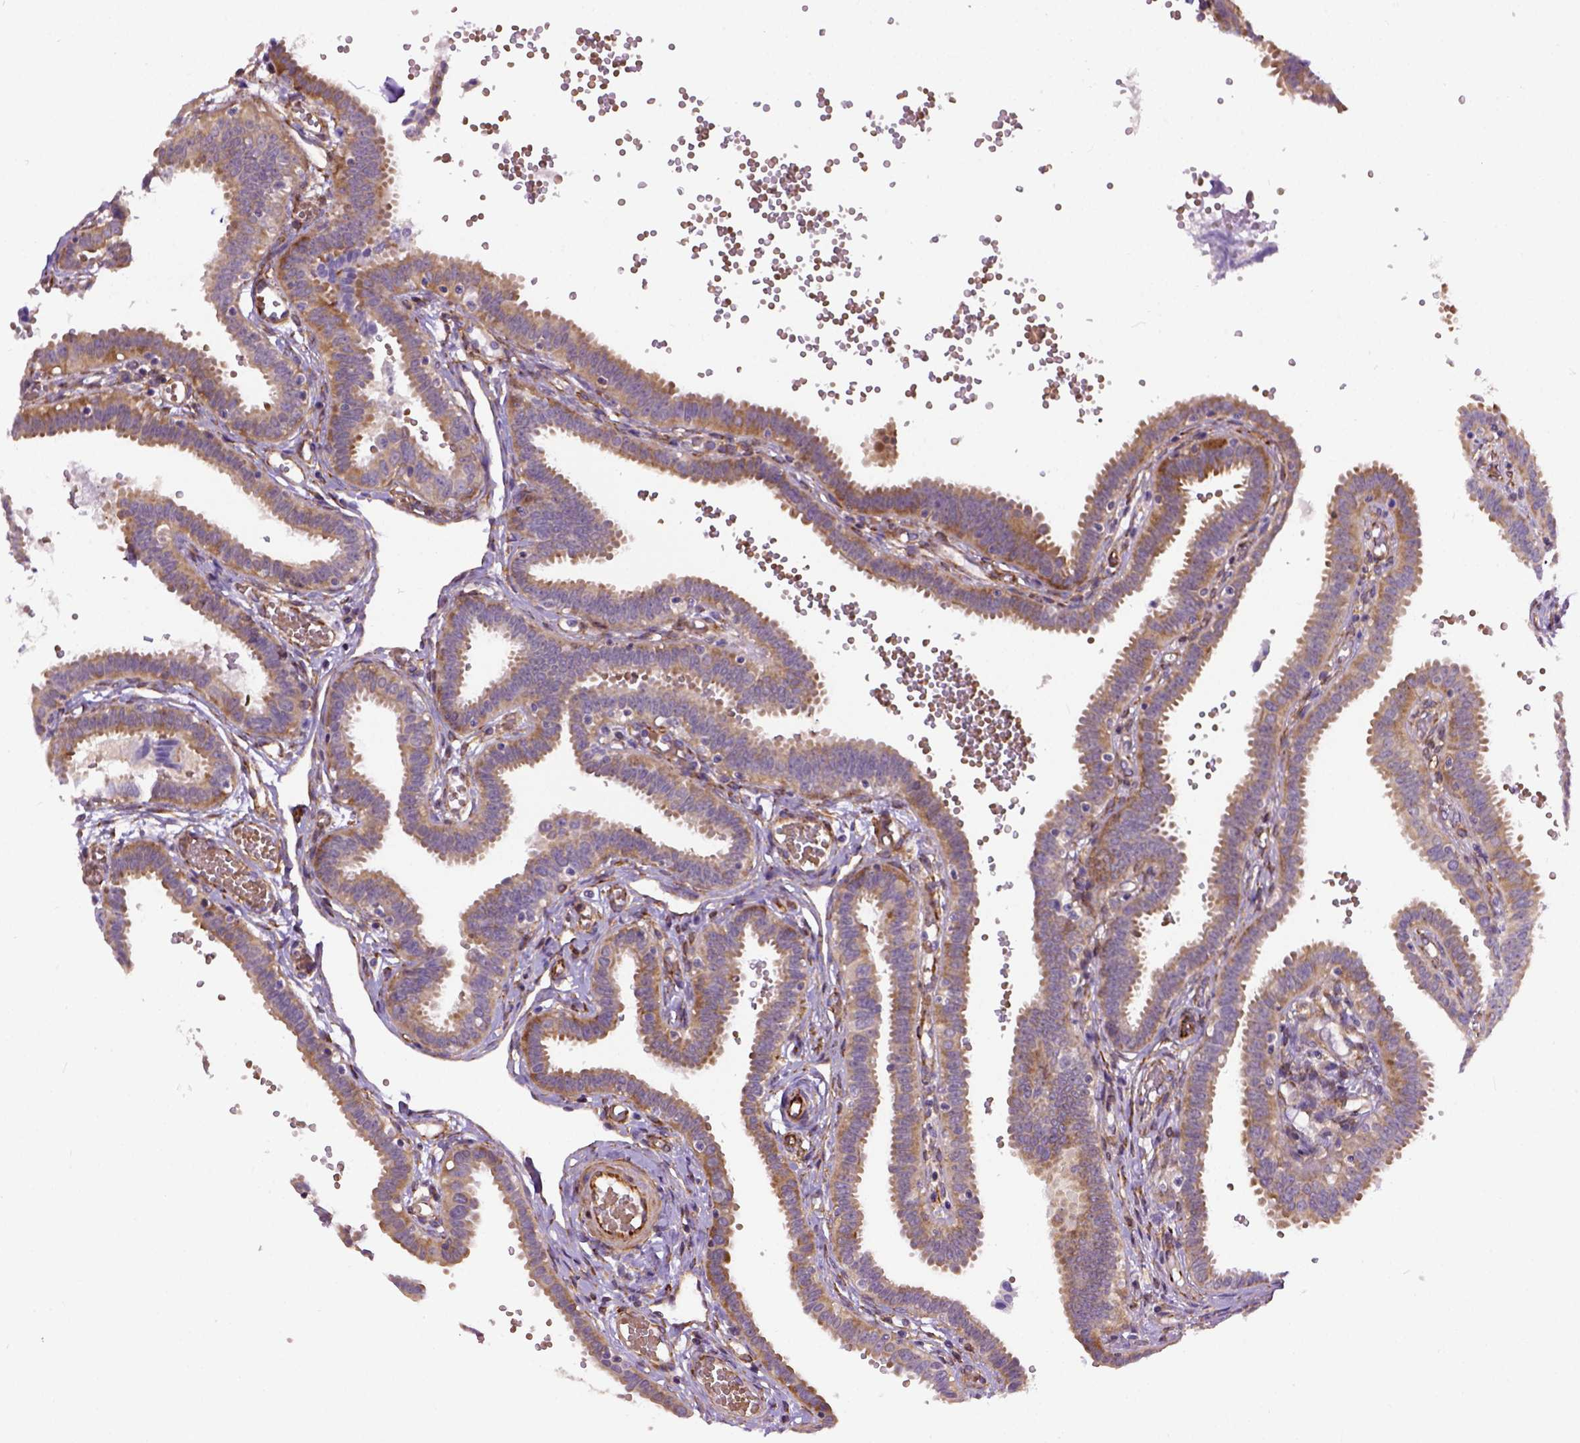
{"staining": {"intensity": "moderate", "quantity": ">75%", "location": "cytoplasmic/membranous"}, "tissue": "fallopian tube", "cell_type": "Glandular cells", "image_type": "normal", "snomed": [{"axis": "morphology", "description": "Normal tissue, NOS"}, {"axis": "topography", "description": "Fallopian tube"}], "caption": "The histopathology image reveals immunohistochemical staining of unremarkable fallopian tube. There is moderate cytoplasmic/membranous expression is present in about >75% of glandular cells. (DAB IHC with brightfield microscopy, high magnification).", "gene": "KAZN", "patient": {"sex": "female", "age": 37}}